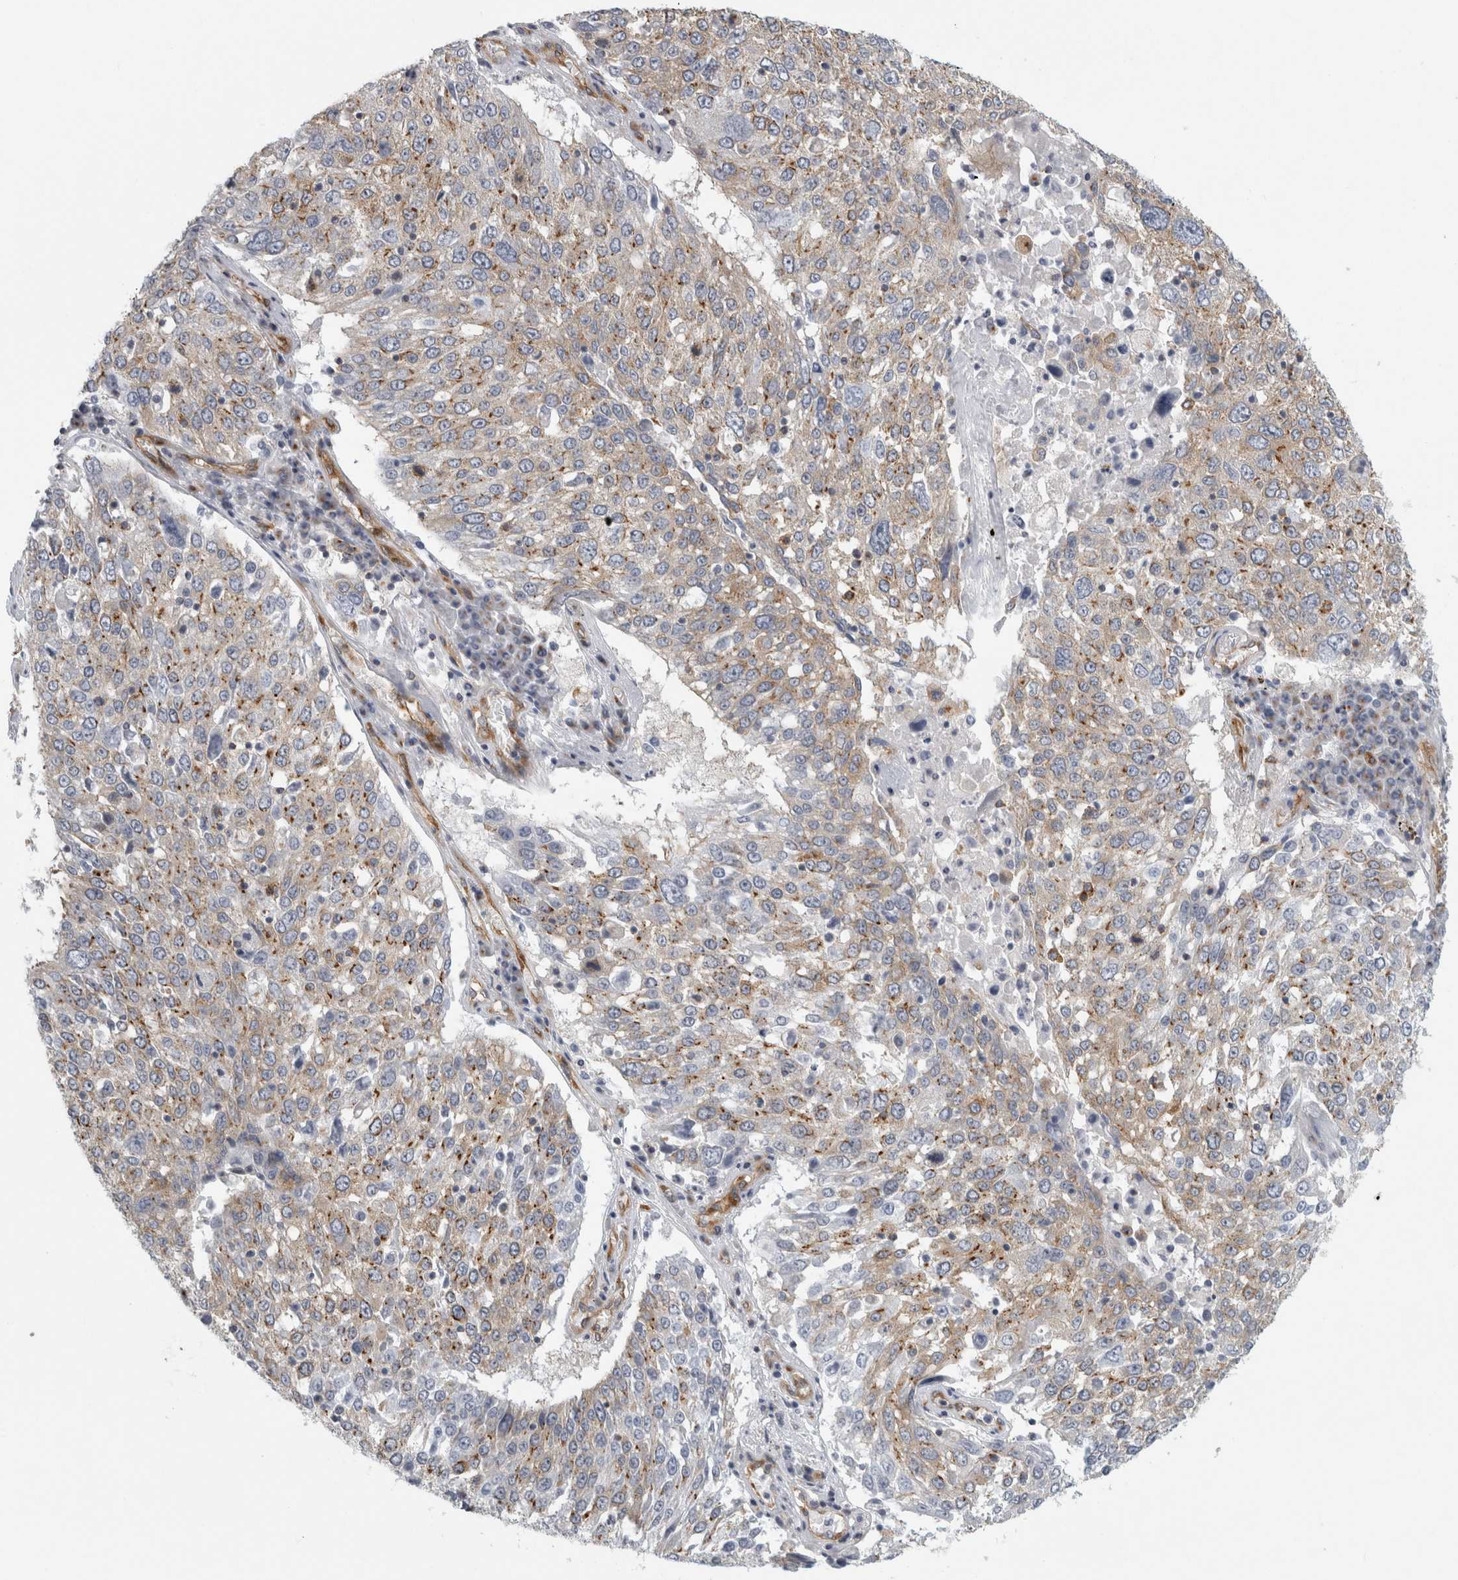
{"staining": {"intensity": "weak", "quantity": ">75%", "location": "cytoplasmic/membranous"}, "tissue": "lung cancer", "cell_type": "Tumor cells", "image_type": "cancer", "snomed": [{"axis": "morphology", "description": "Squamous cell carcinoma, NOS"}, {"axis": "topography", "description": "Lung"}], "caption": "DAB immunohistochemical staining of squamous cell carcinoma (lung) exhibits weak cytoplasmic/membranous protein expression in approximately >75% of tumor cells.", "gene": "PEX6", "patient": {"sex": "male", "age": 65}}